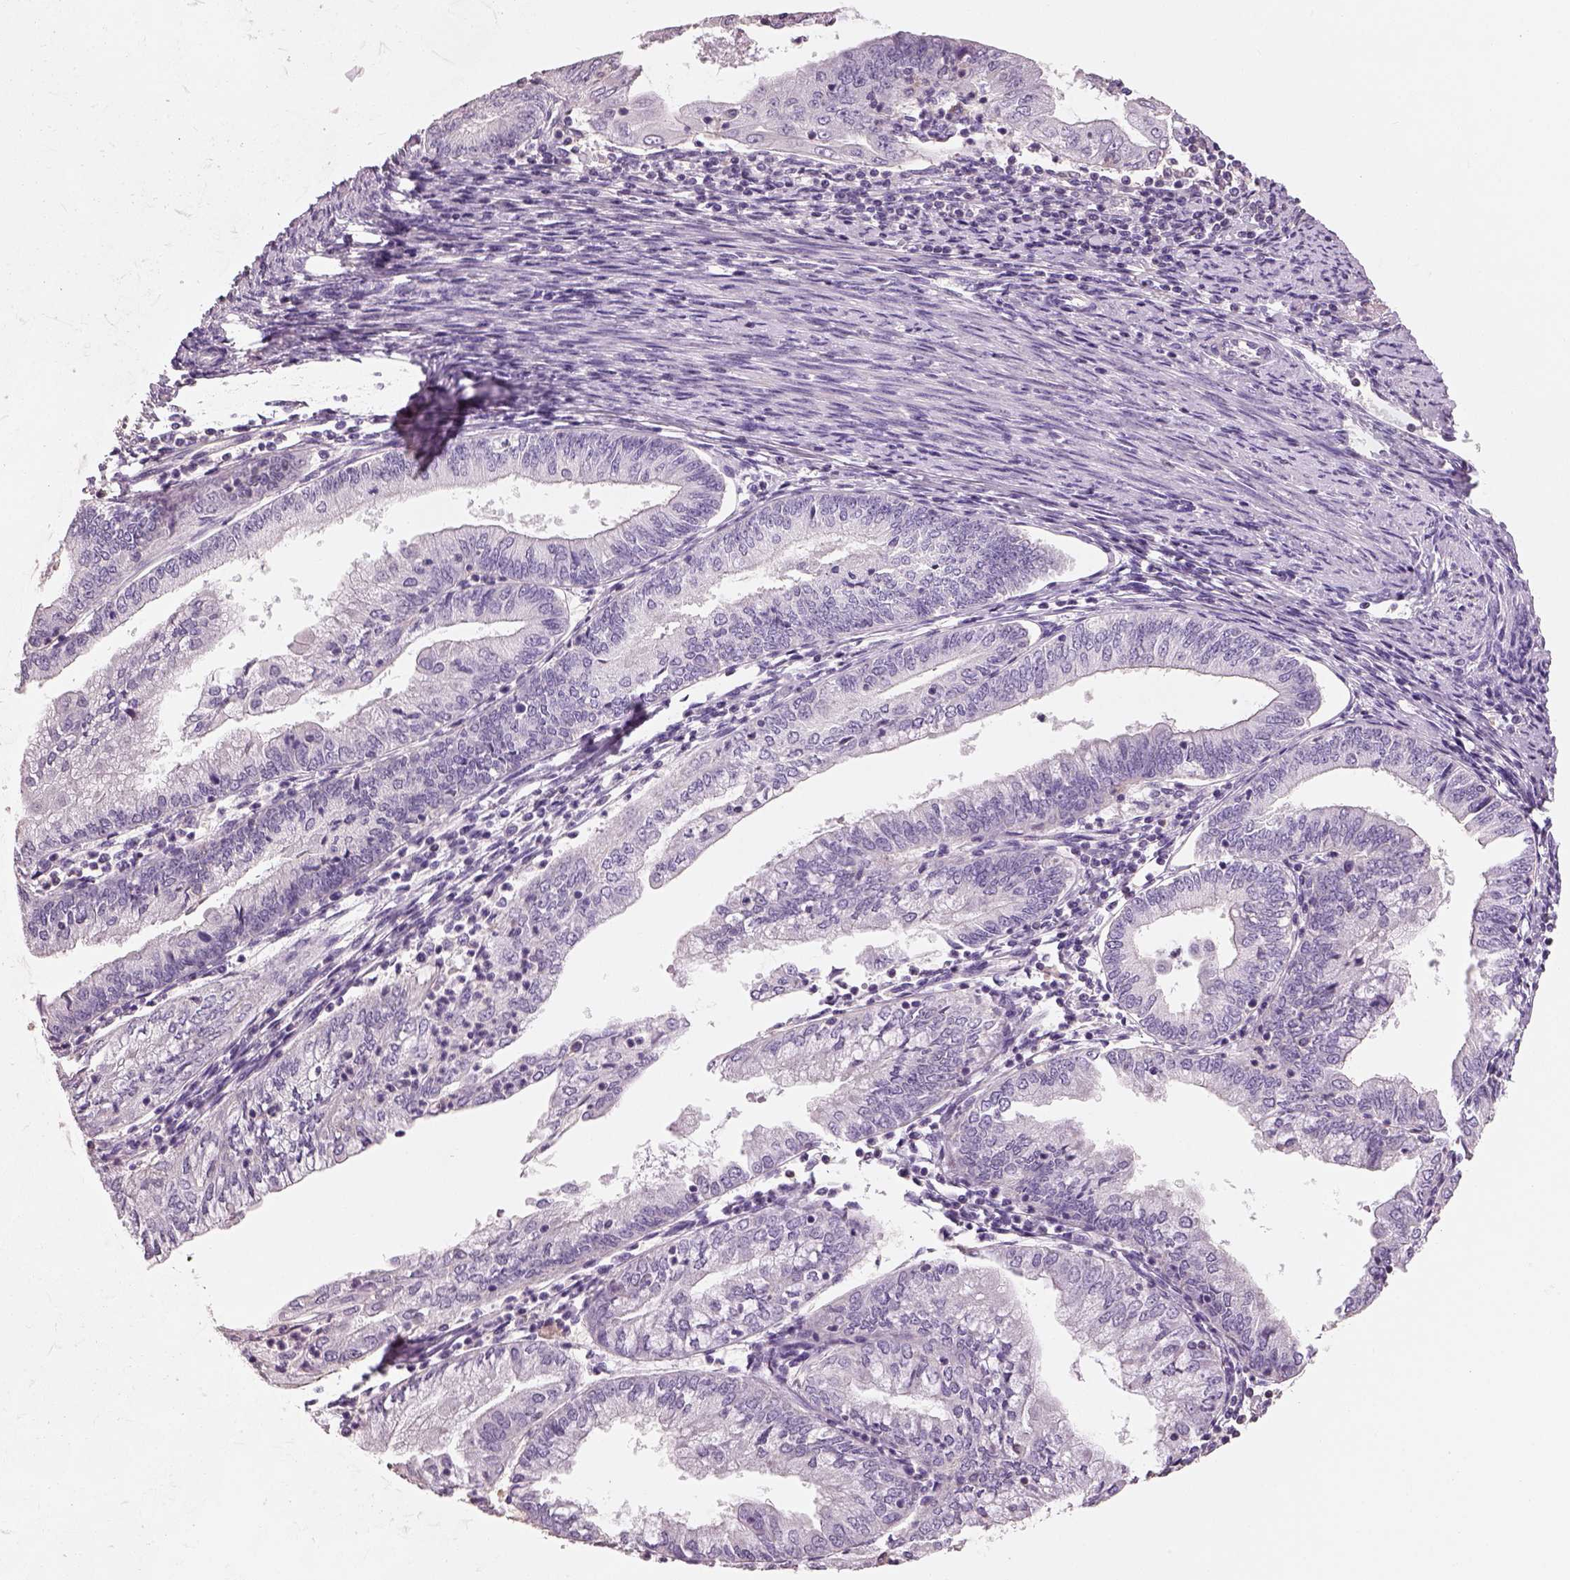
{"staining": {"intensity": "negative", "quantity": "none", "location": "none"}, "tissue": "endometrial cancer", "cell_type": "Tumor cells", "image_type": "cancer", "snomed": [{"axis": "morphology", "description": "Adenocarcinoma, NOS"}, {"axis": "topography", "description": "Endometrium"}], "caption": "Immunohistochemical staining of human endometrial adenocarcinoma shows no significant positivity in tumor cells.", "gene": "OTUD6A", "patient": {"sex": "female", "age": 55}}